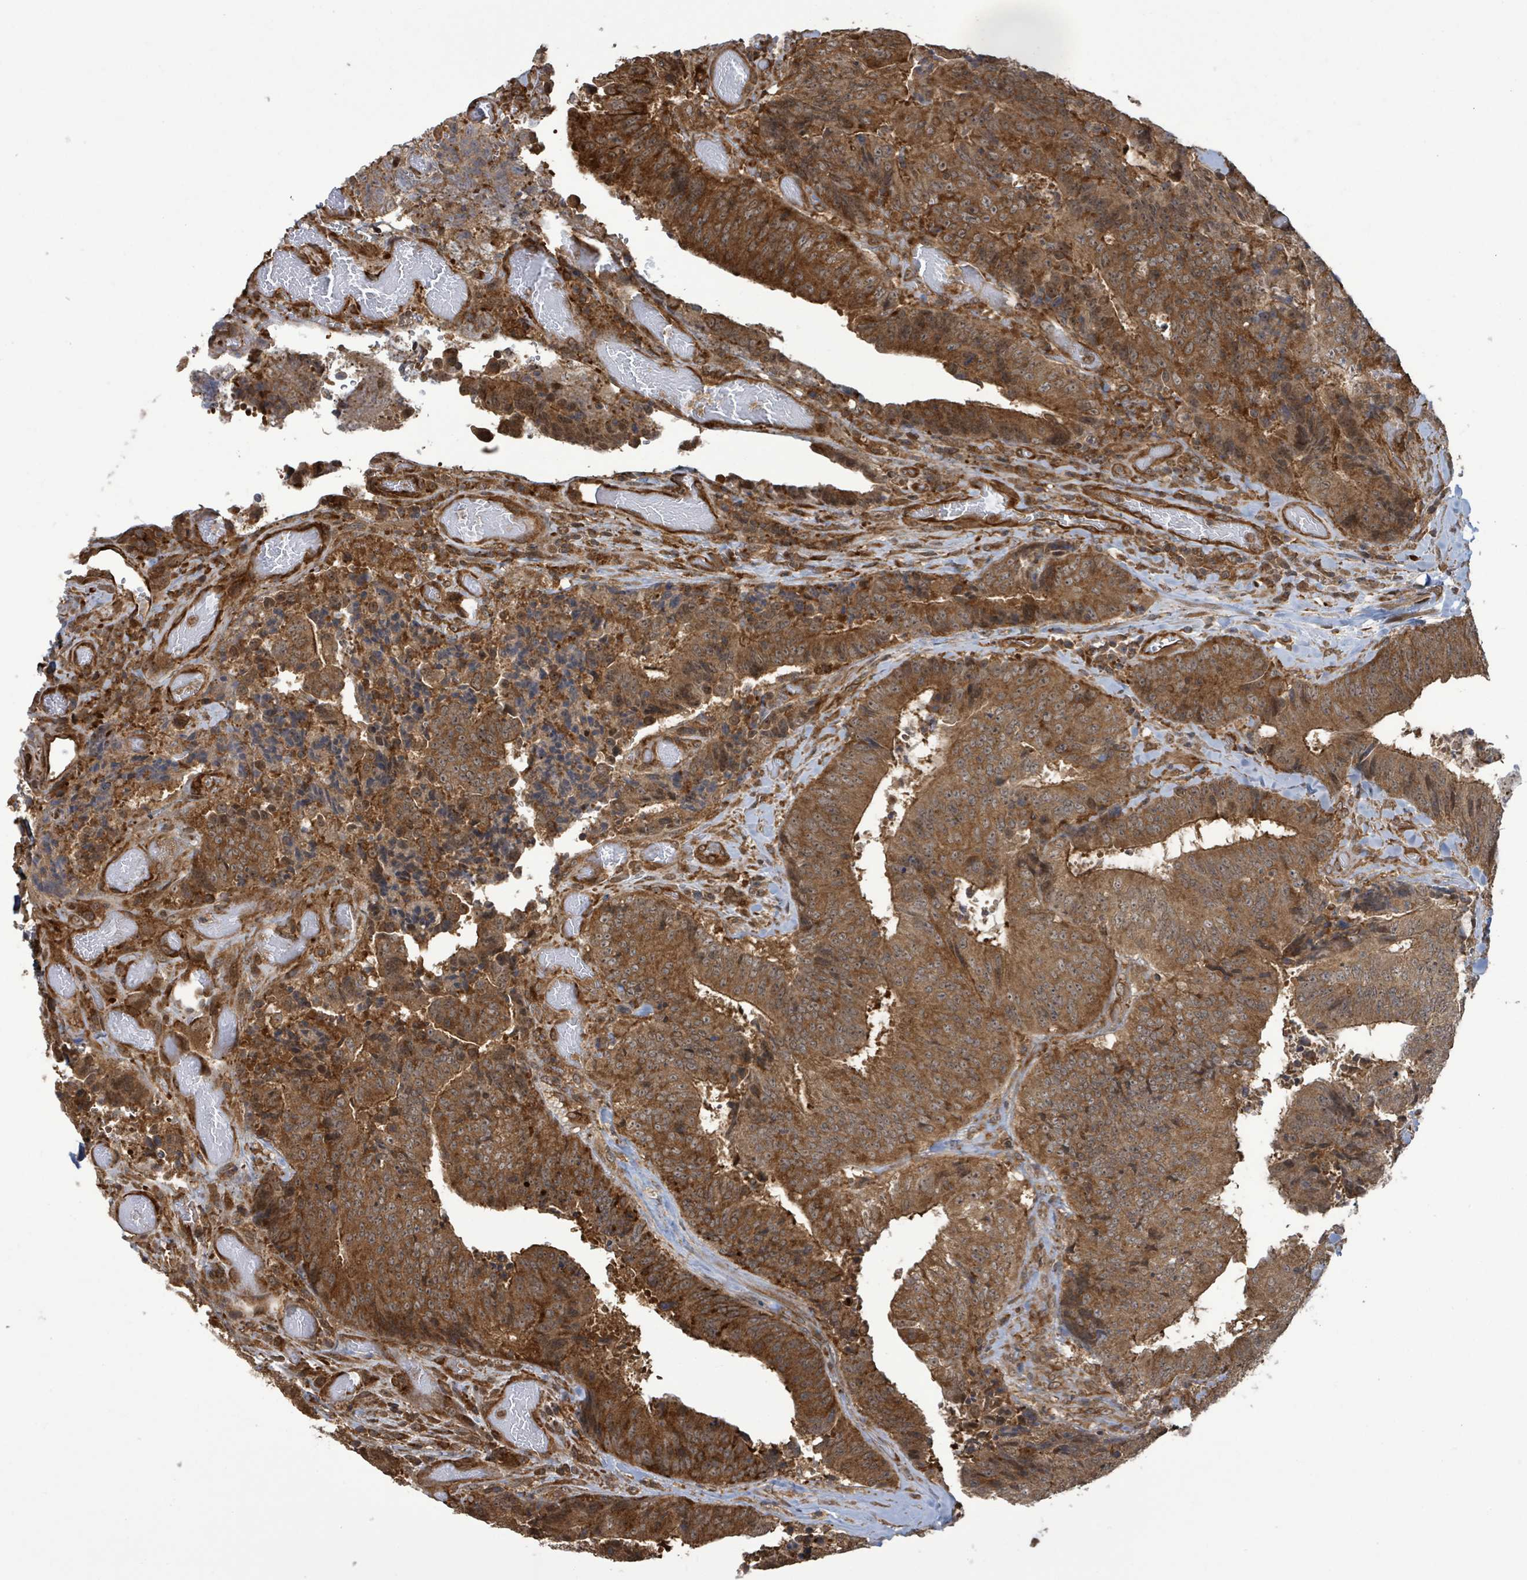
{"staining": {"intensity": "strong", "quantity": ">75%", "location": "cytoplasmic/membranous"}, "tissue": "colorectal cancer", "cell_type": "Tumor cells", "image_type": "cancer", "snomed": [{"axis": "morphology", "description": "Adenocarcinoma, NOS"}, {"axis": "topography", "description": "Rectum"}], "caption": "The immunohistochemical stain shows strong cytoplasmic/membranous expression in tumor cells of adenocarcinoma (colorectal) tissue.", "gene": "KLC1", "patient": {"sex": "male", "age": 72}}